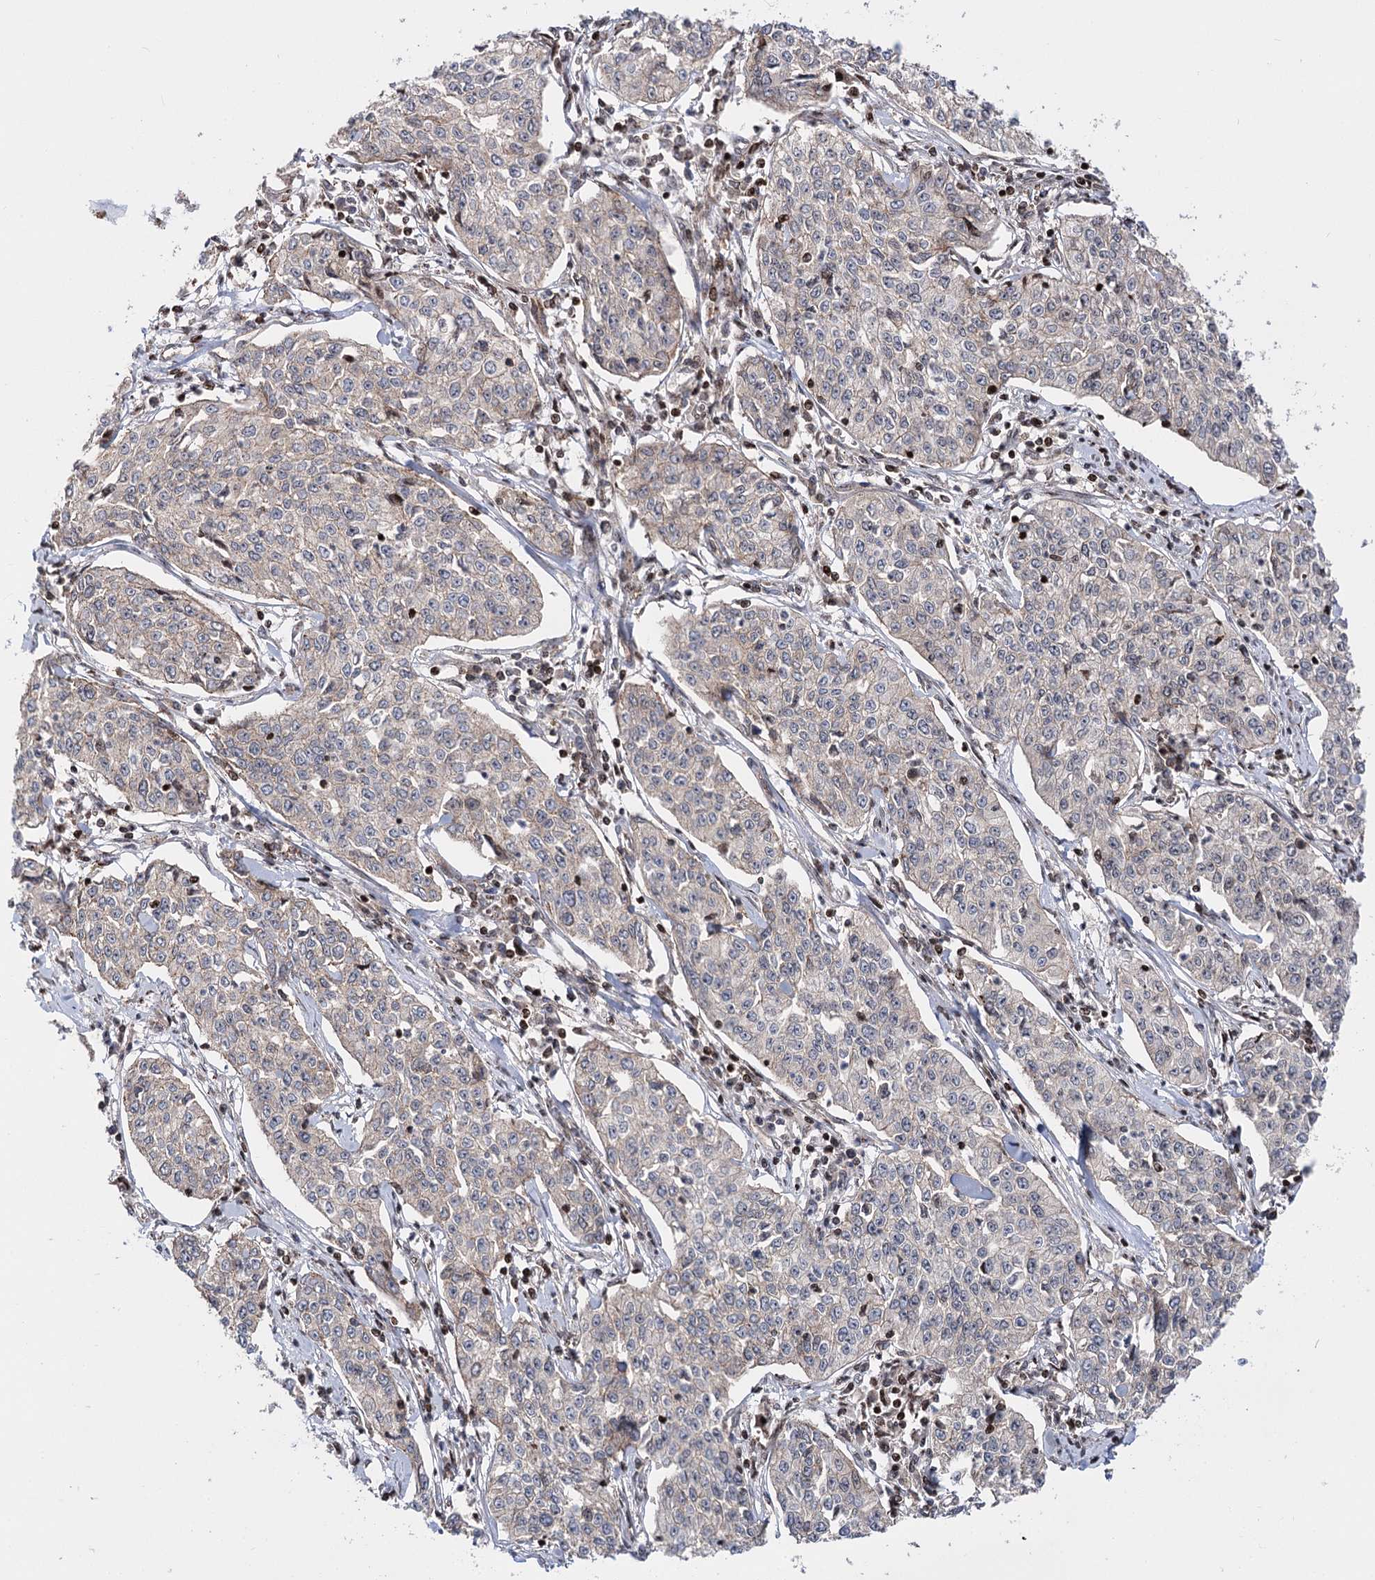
{"staining": {"intensity": "negative", "quantity": "none", "location": "none"}, "tissue": "cervical cancer", "cell_type": "Tumor cells", "image_type": "cancer", "snomed": [{"axis": "morphology", "description": "Squamous cell carcinoma, NOS"}, {"axis": "topography", "description": "Cervix"}], "caption": "The photomicrograph exhibits no significant staining in tumor cells of cervical squamous cell carcinoma.", "gene": "ZFYVE27", "patient": {"sex": "female", "age": 35}}